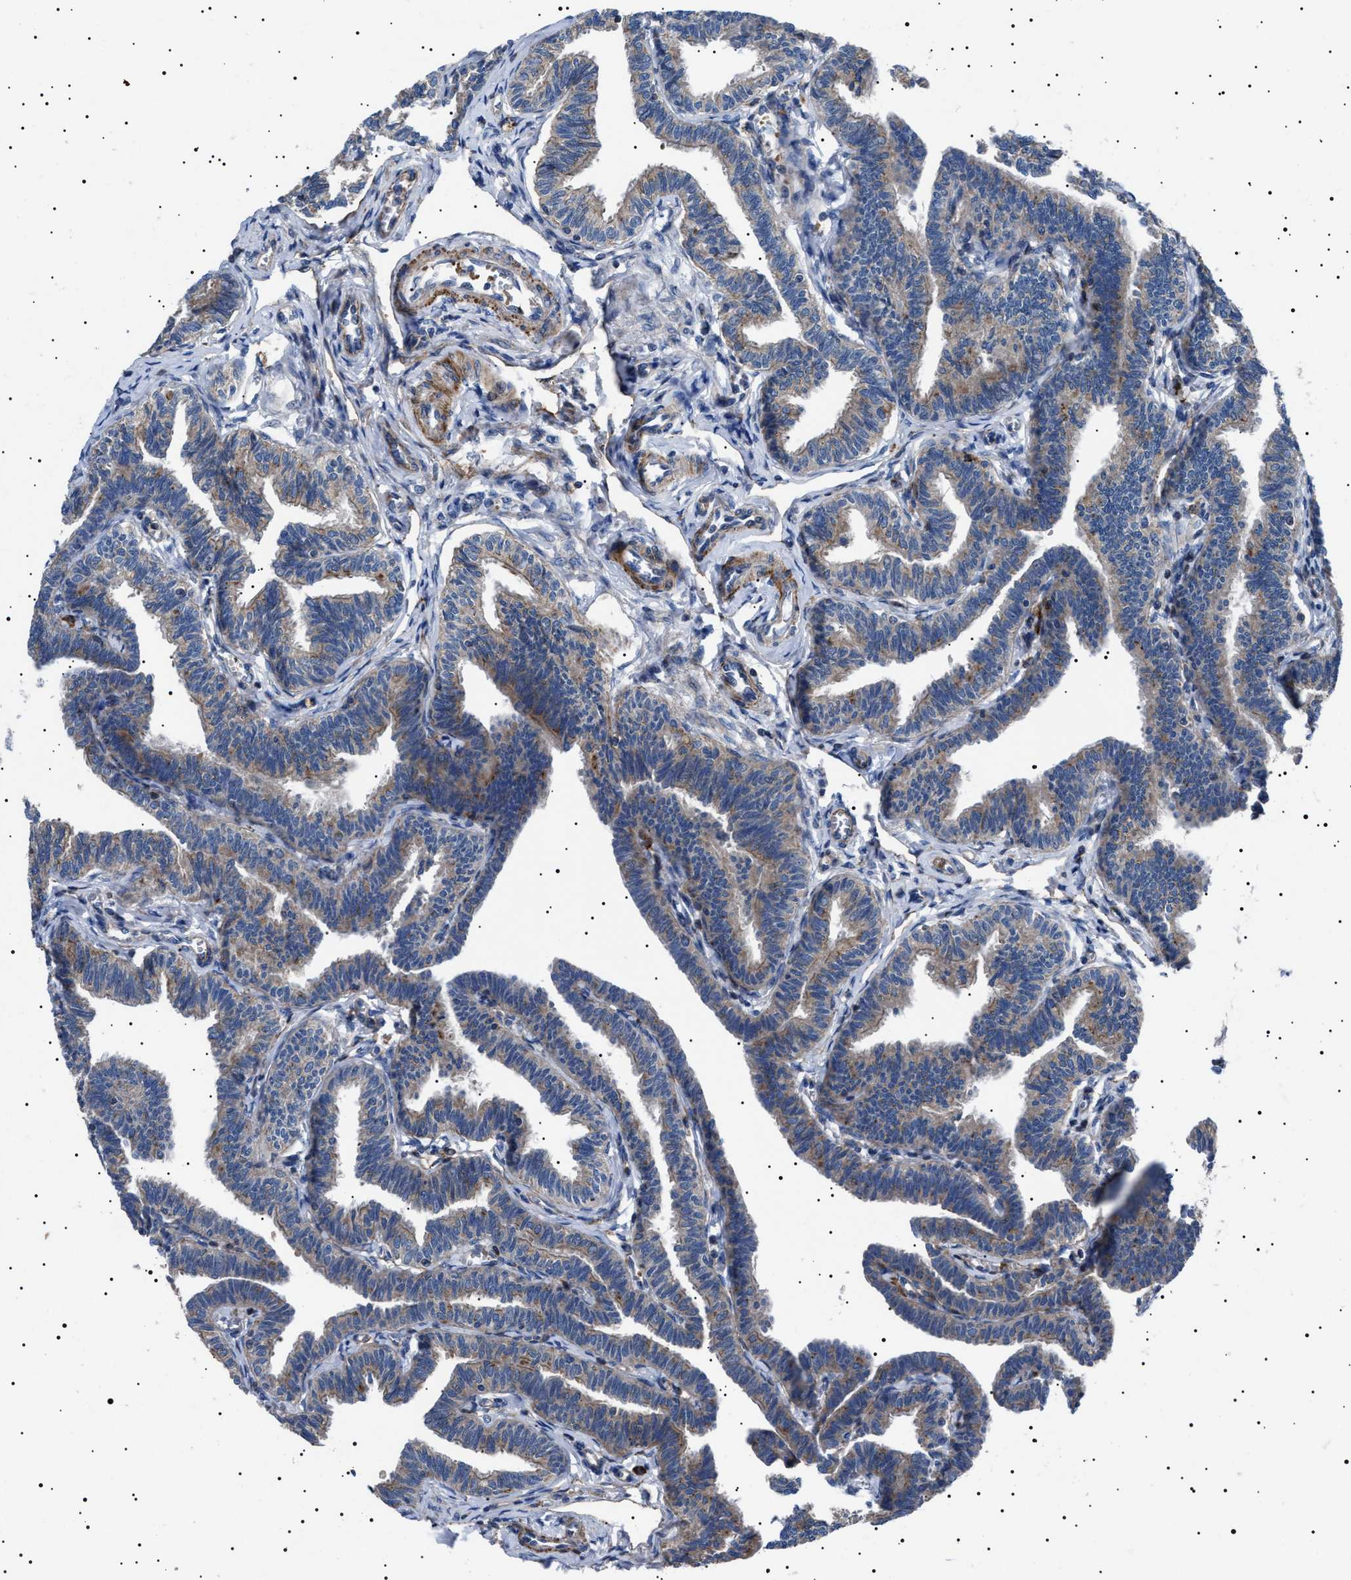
{"staining": {"intensity": "weak", "quantity": ">75%", "location": "cytoplasmic/membranous"}, "tissue": "fallopian tube", "cell_type": "Glandular cells", "image_type": "normal", "snomed": [{"axis": "morphology", "description": "Normal tissue, NOS"}, {"axis": "topography", "description": "Fallopian tube"}, {"axis": "topography", "description": "Ovary"}], "caption": "Unremarkable fallopian tube reveals weak cytoplasmic/membranous expression in approximately >75% of glandular cells (DAB (3,3'-diaminobenzidine) = brown stain, brightfield microscopy at high magnification)..", "gene": "NEU1", "patient": {"sex": "female", "age": 23}}